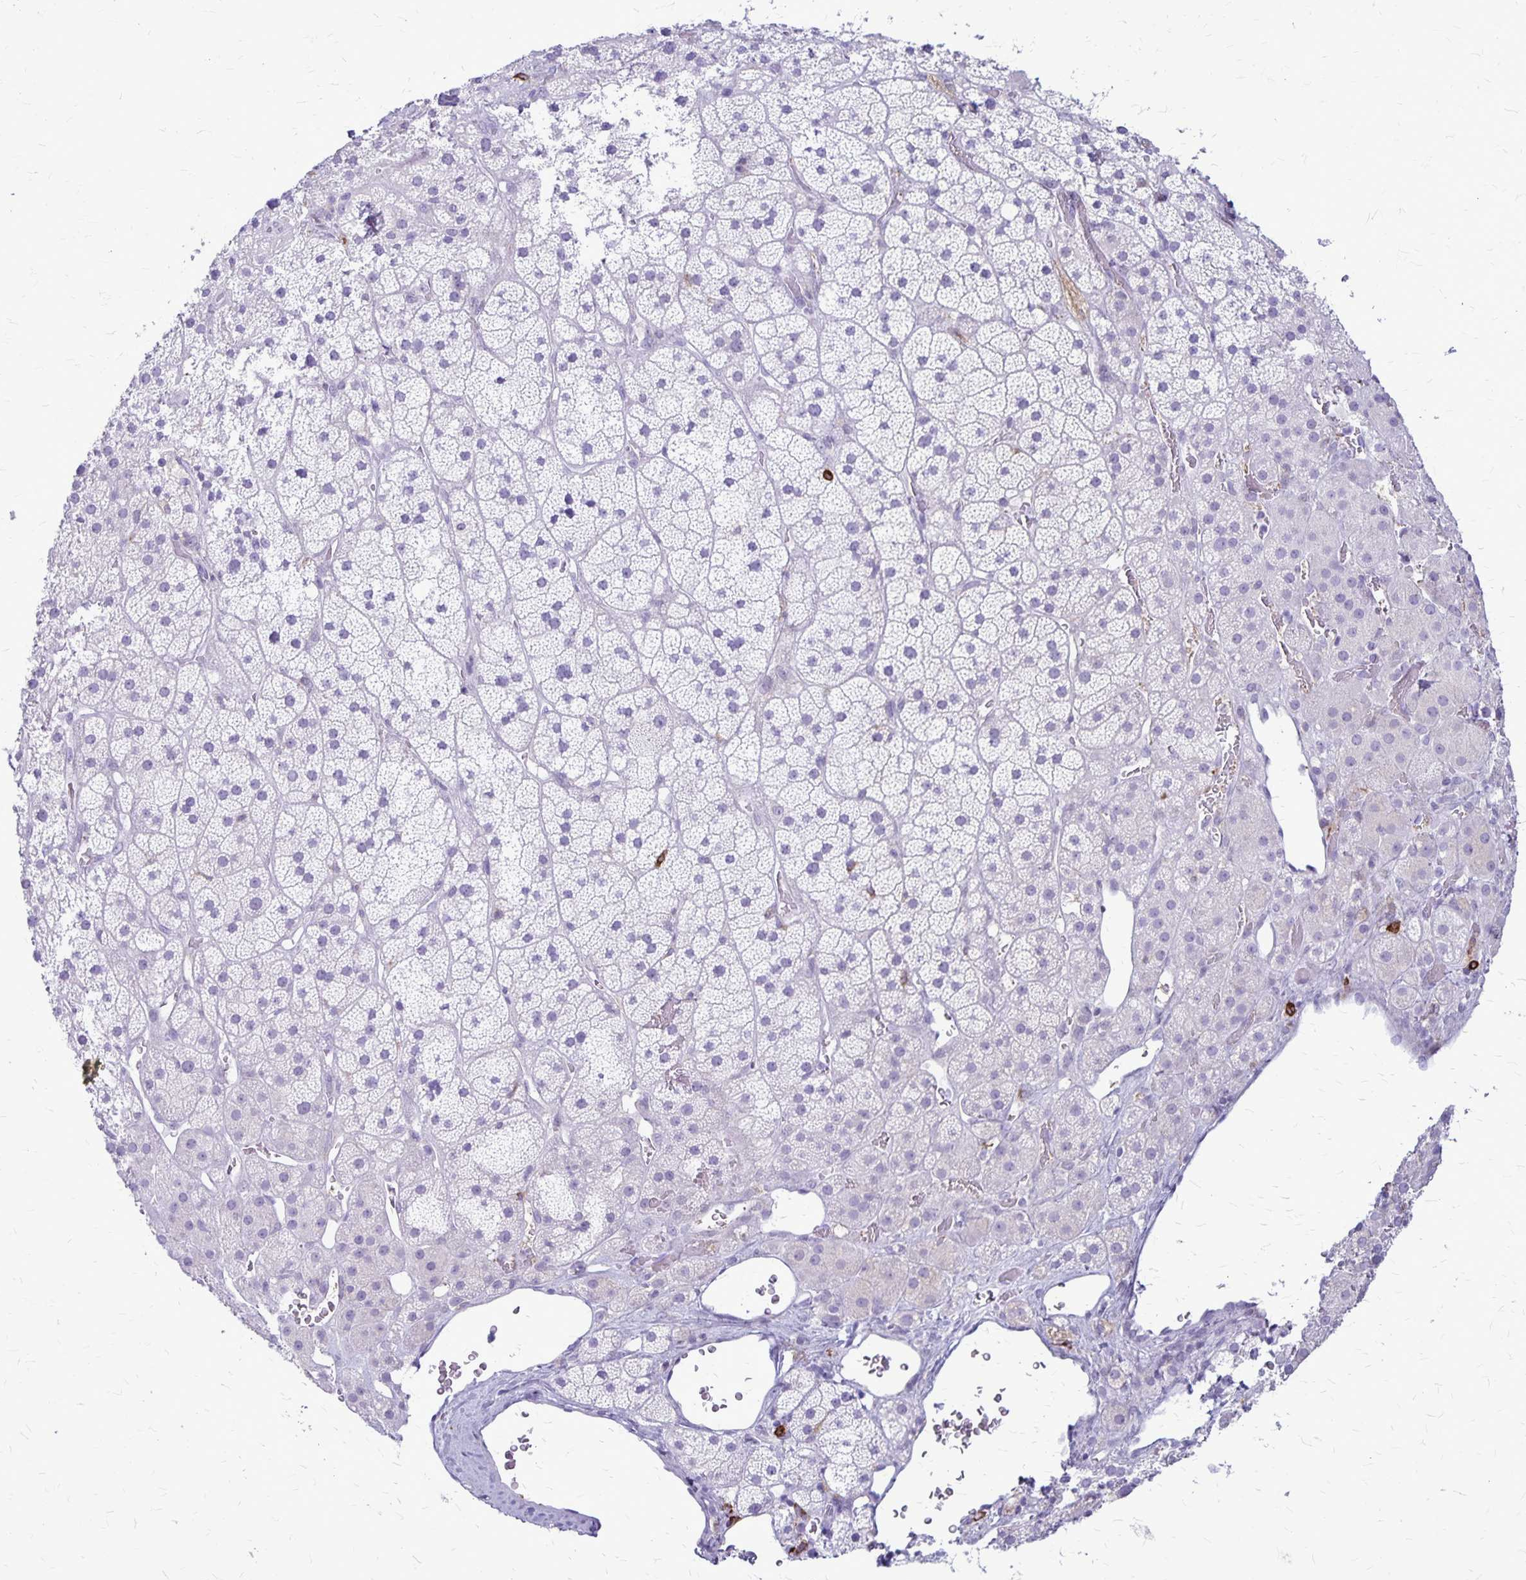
{"staining": {"intensity": "negative", "quantity": "none", "location": "none"}, "tissue": "adrenal gland", "cell_type": "Glandular cells", "image_type": "normal", "snomed": [{"axis": "morphology", "description": "Normal tissue, NOS"}, {"axis": "topography", "description": "Adrenal gland"}], "caption": "Immunohistochemistry image of unremarkable adrenal gland stained for a protein (brown), which exhibits no staining in glandular cells. (IHC, brightfield microscopy, high magnification).", "gene": "RTN1", "patient": {"sex": "male", "age": 57}}